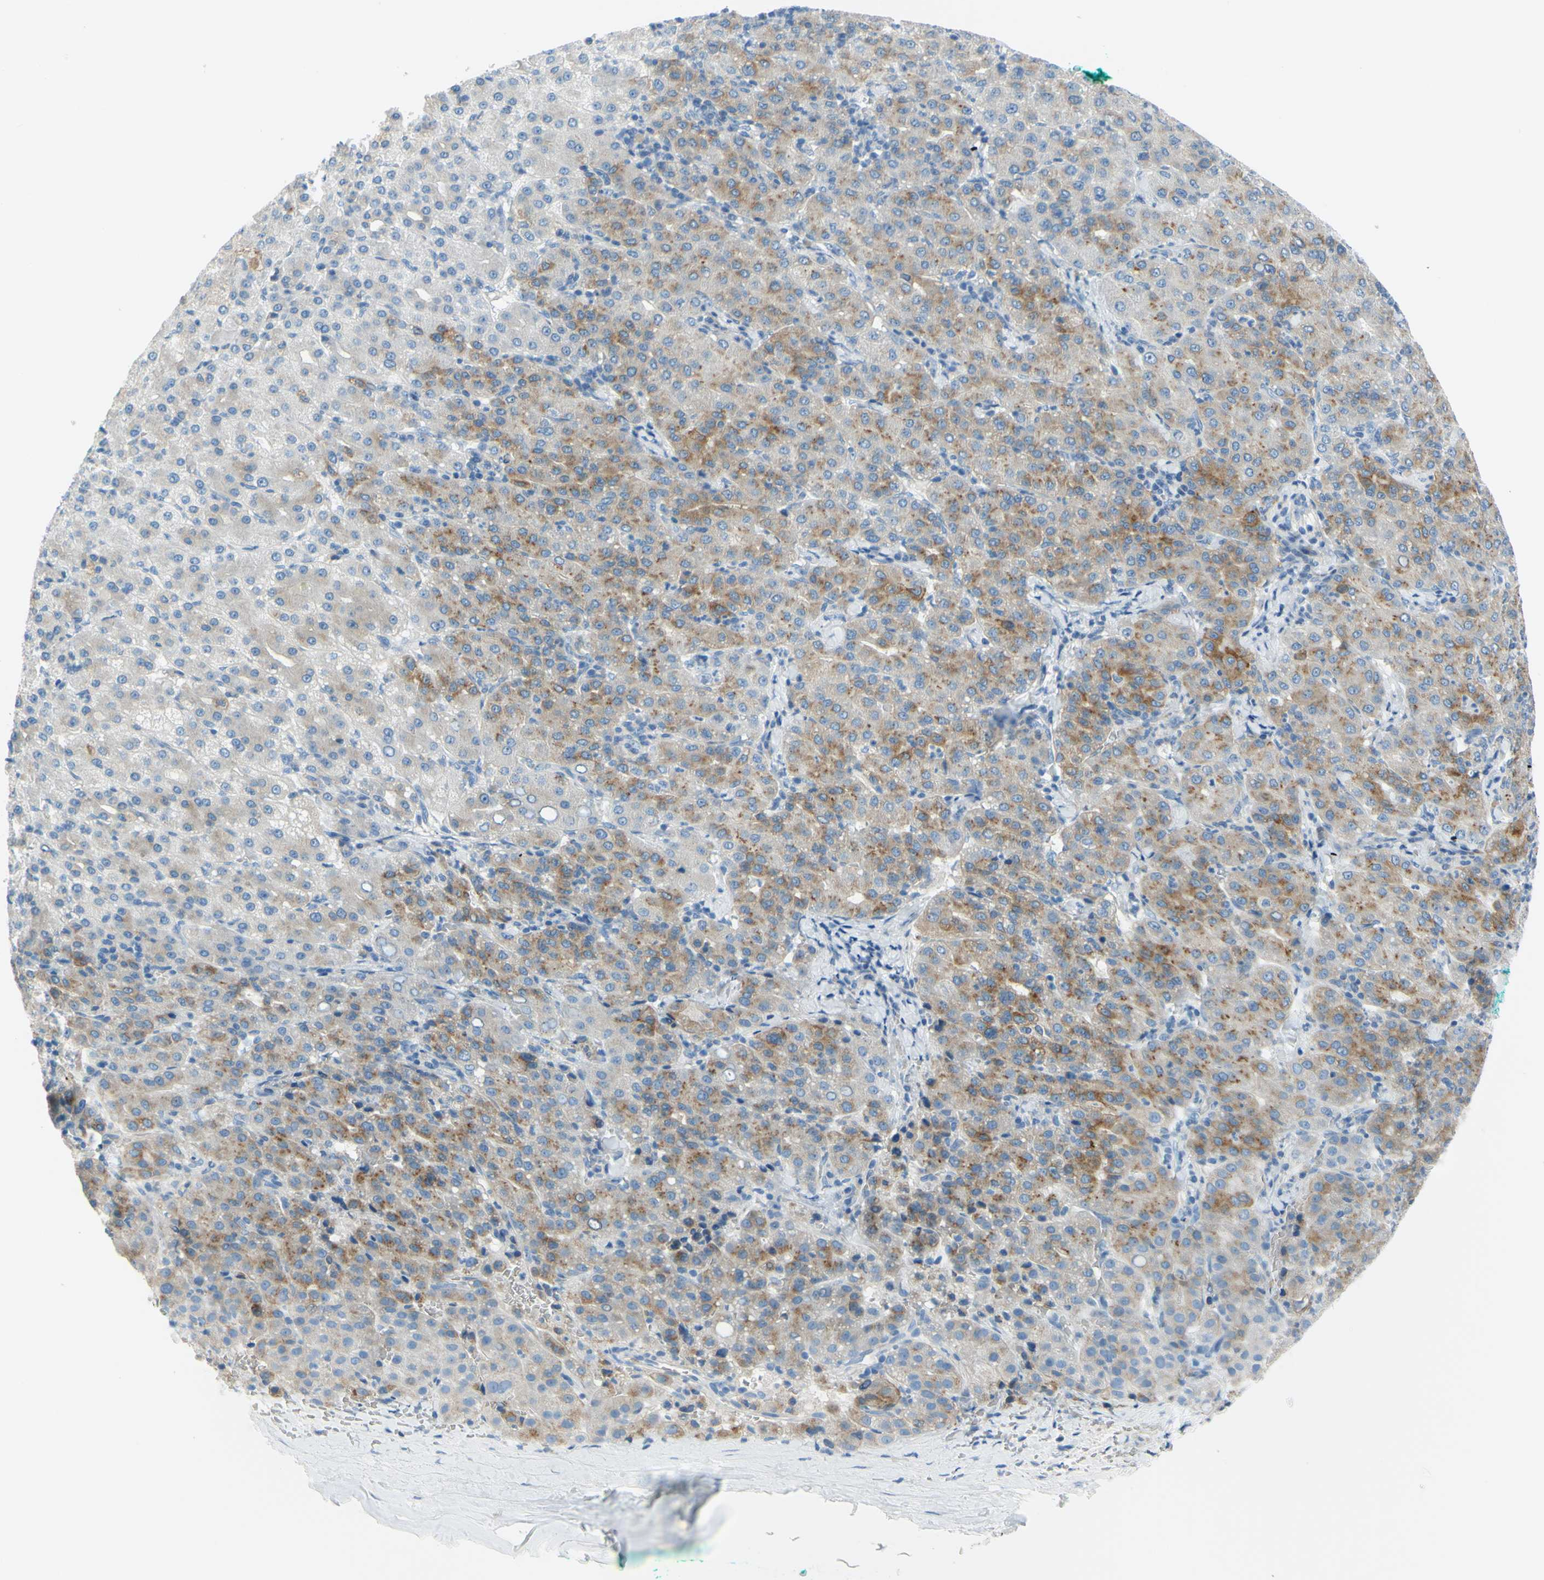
{"staining": {"intensity": "weak", "quantity": ">75%", "location": "cytoplasmic/membranous"}, "tissue": "liver cancer", "cell_type": "Tumor cells", "image_type": "cancer", "snomed": [{"axis": "morphology", "description": "Carcinoma, Hepatocellular, NOS"}, {"axis": "topography", "description": "Liver"}], "caption": "Immunohistochemistry (IHC) photomicrograph of neoplastic tissue: hepatocellular carcinoma (liver) stained using IHC exhibits low levels of weak protein expression localized specifically in the cytoplasmic/membranous of tumor cells, appearing as a cytoplasmic/membranous brown color.", "gene": "FRMD4B", "patient": {"sex": "male", "age": 65}}